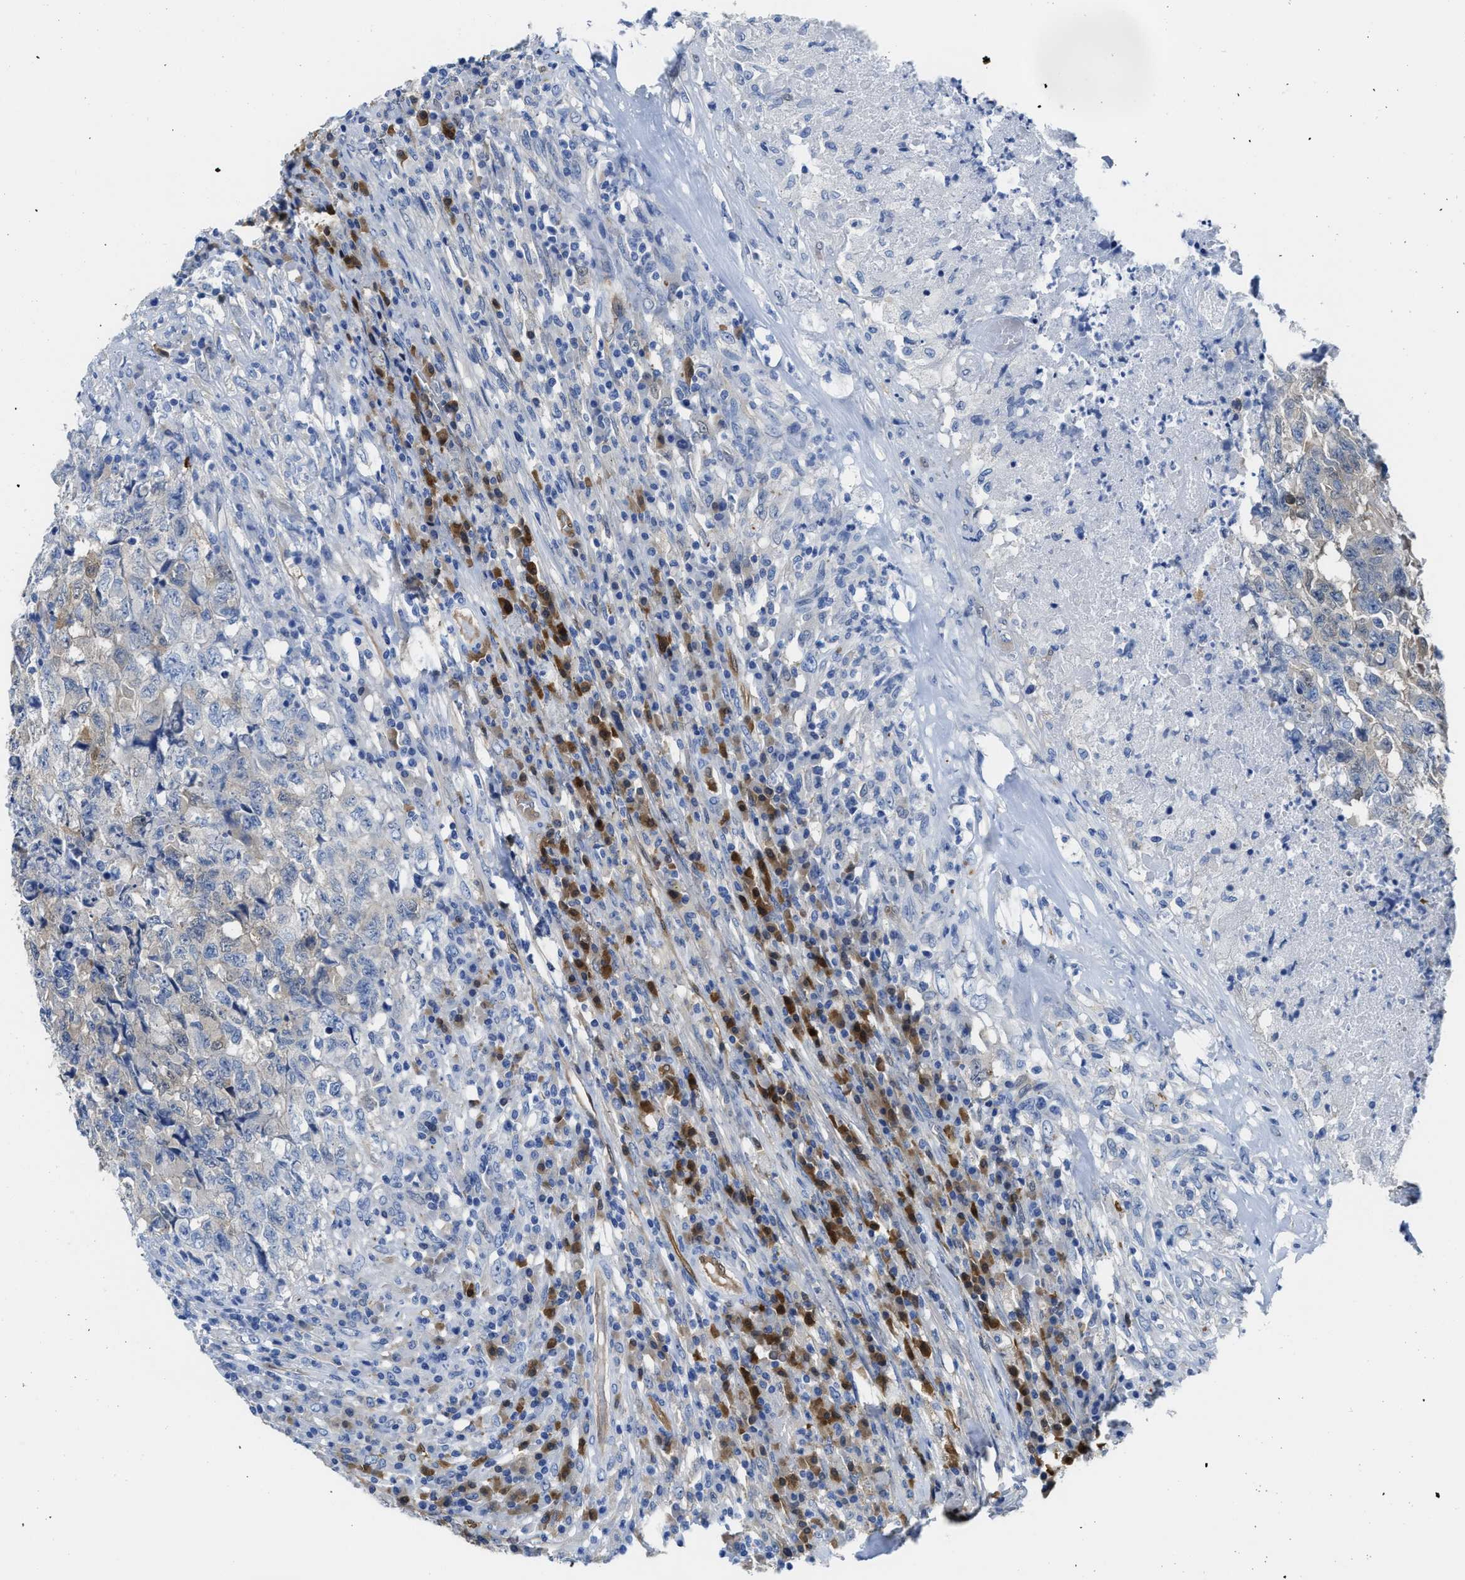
{"staining": {"intensity": "weak", "quantity": "<25%", "location": "cytoplasmic/membranous"}, "tissue": "testis cancer", "cell_type": "Tumor cells", "image_type": "cancer", "snomed": [{"axis": "morphology", "description": "Necrosis, NOS"}, {"axis": "morphology", "description": "Carcinoma, Embryonal, NOS"}, {"axis": "topography", "description": "Testis"}], "caption": "Human testis cancer (embryonal carcinoma) stained for a protein using IHC exhibits no expression in tumor cells.", "gene": "ASS1", "patient": {"sex": "male", "age": 19}}